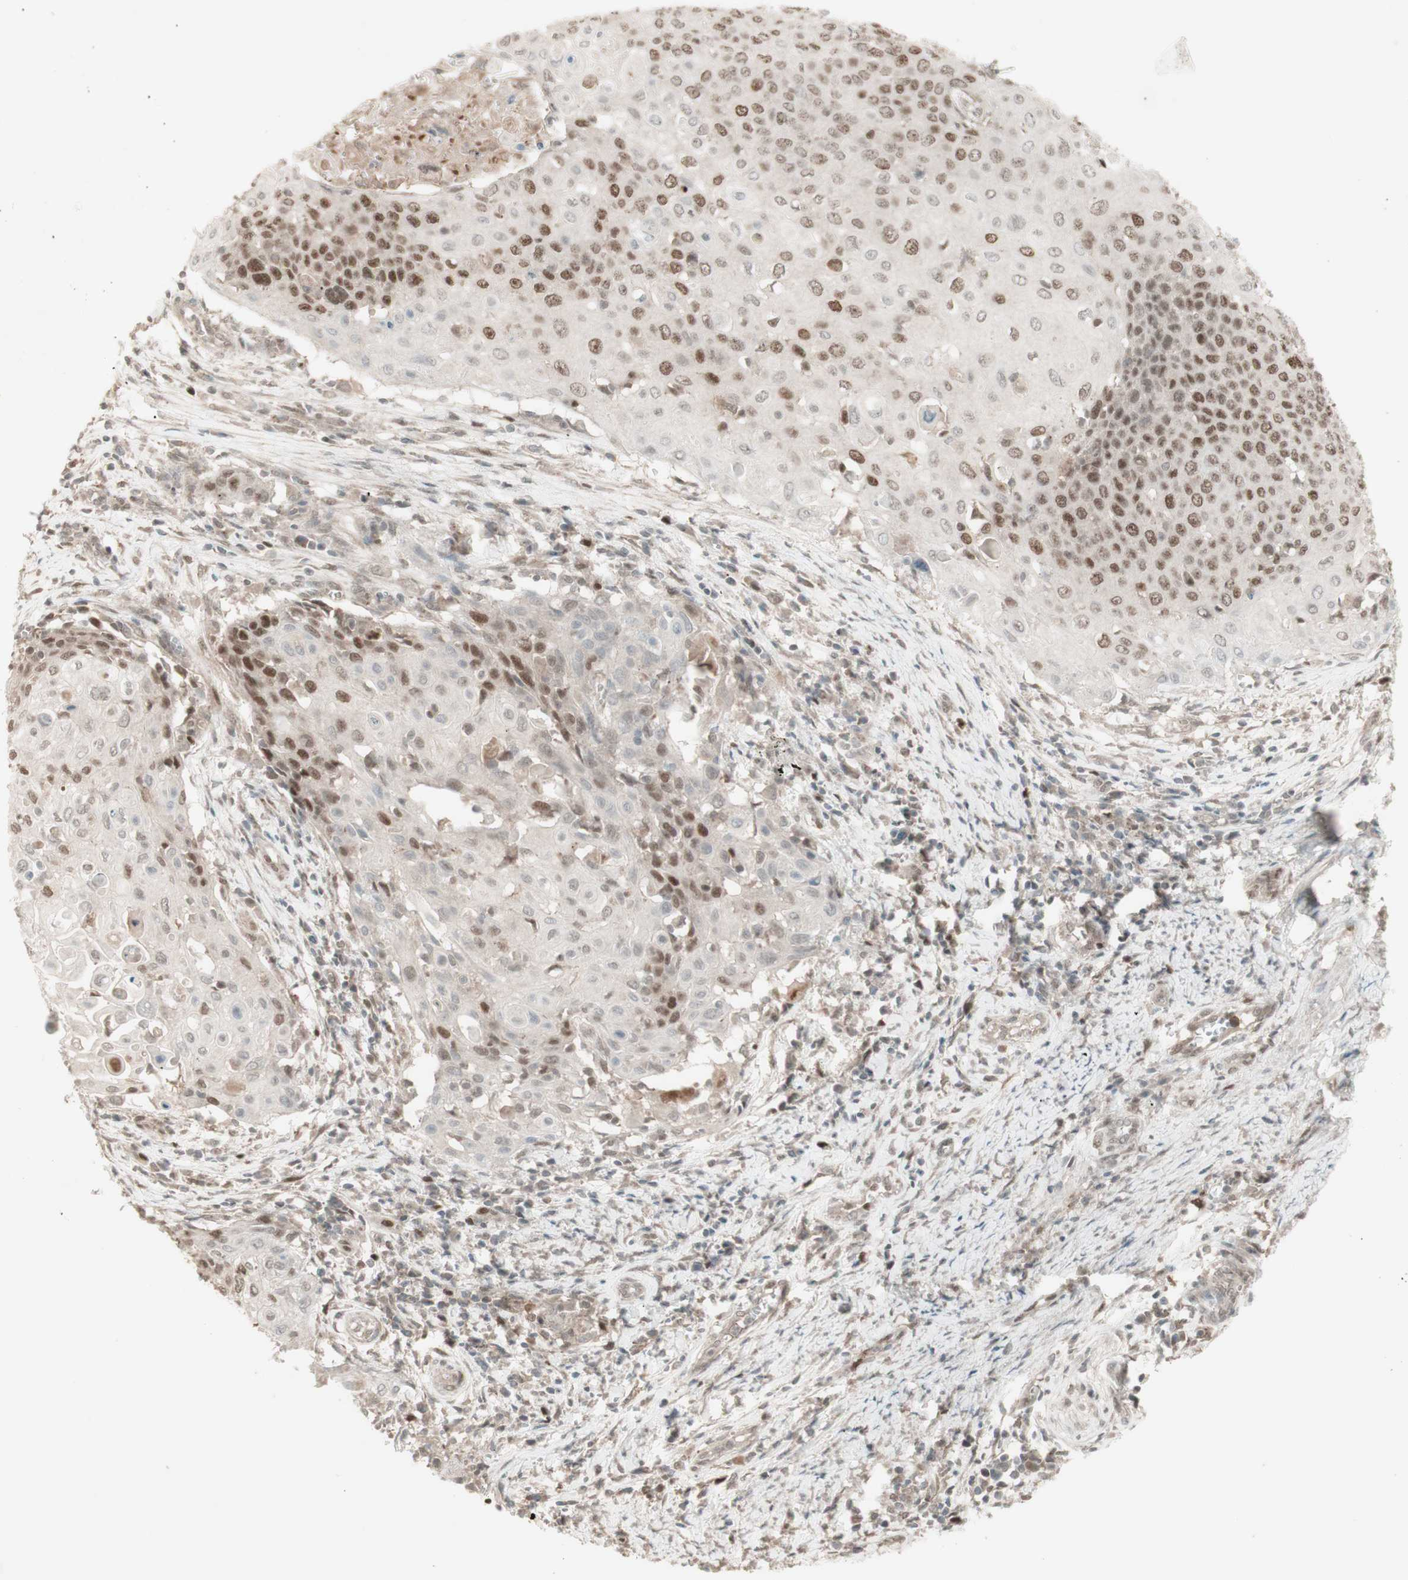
{"staining": {"intensity": "moderate", "quantity": "25%-75%", "location": "nuclear"}, "tissue": "cervical cancer", "cell_type": "Tumor cells", "image_type": "cancer", "snomed": [{"axis": "morphology", "description": "Squamous cell carcinoma, NOS"}, {"axis": "topography", "description": "Cervix"}], "caption": "DAB immunohistochemical staining of human cervical cancer (squamous cell carcinoma) reveals moderate nuclear protein positivity in approximately 25%-75% of tumor cells. The staining was performed using DAB (3,3'-diaminobenzidine), with brown indicating positive protein expression. Nuclei are stained blue with hematoxylin.", "gene": "MSH6", "patient": {"sex": "female", "age": 39}}